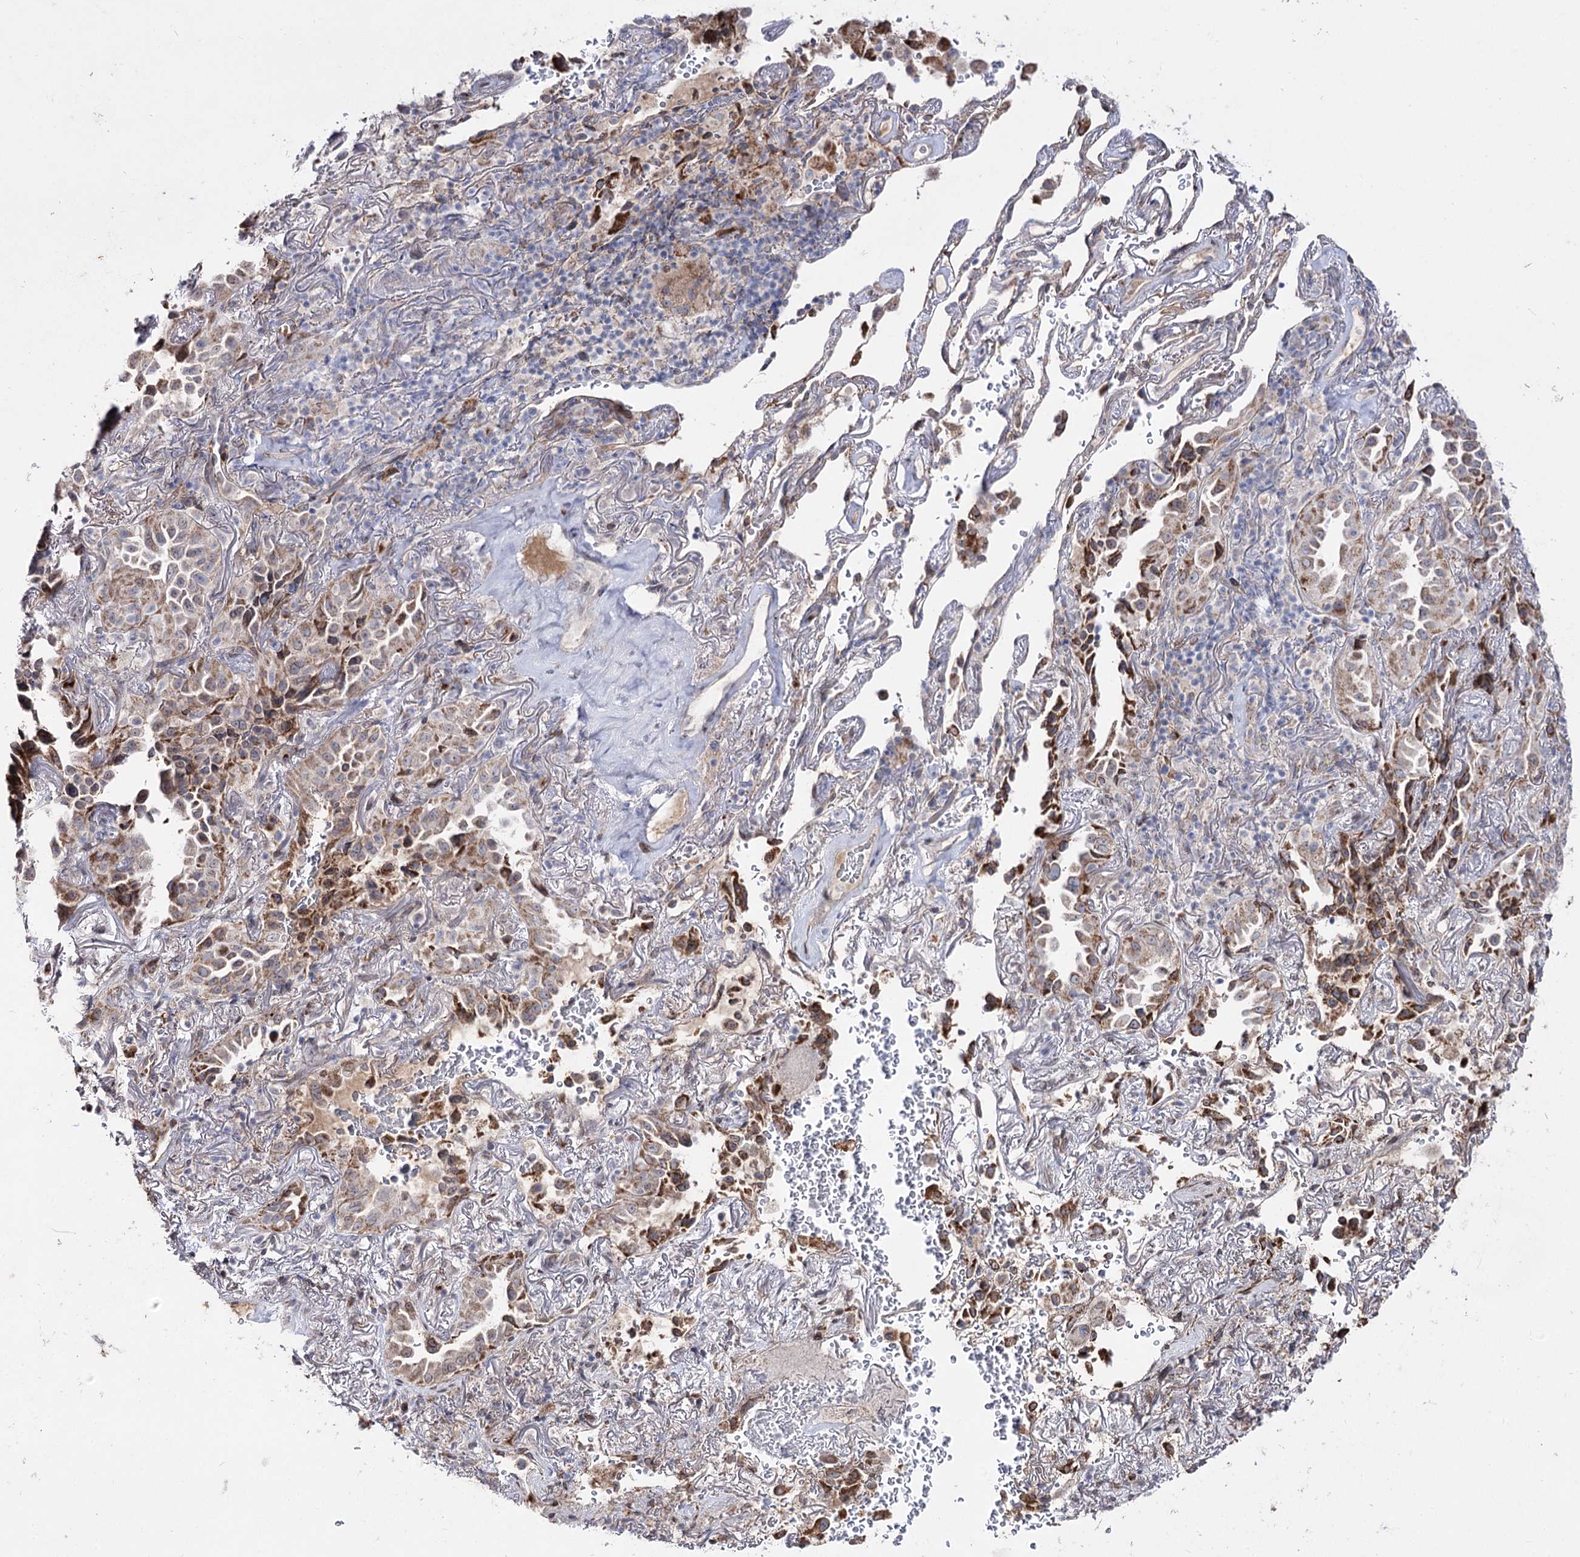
{"staining": {"intensity": "moderate", "quantity": "25%-75%", "location": "cytoplasmic/membranous"}, "tissue": "lung cancer", "cell_type": "Tumor cells", "image_type": "cancer", "snomed": [{"axis": "morphology", "description": "Adenocarcinoma, NOS"}, {"axis": "topography", "description": "Lung"}], "caption": "This photomicrograph reveals lung cancer (adenocarcinoma) stained with immunohistochemistry (IHC) to label a protein in brown. The cytoplasmic/membranous of tumor cells show moderate positivity for the protein. Nuclei are counter-stained blue.", "gene": "C11orf80", "patient": {"sex": "female", "age": 69}}